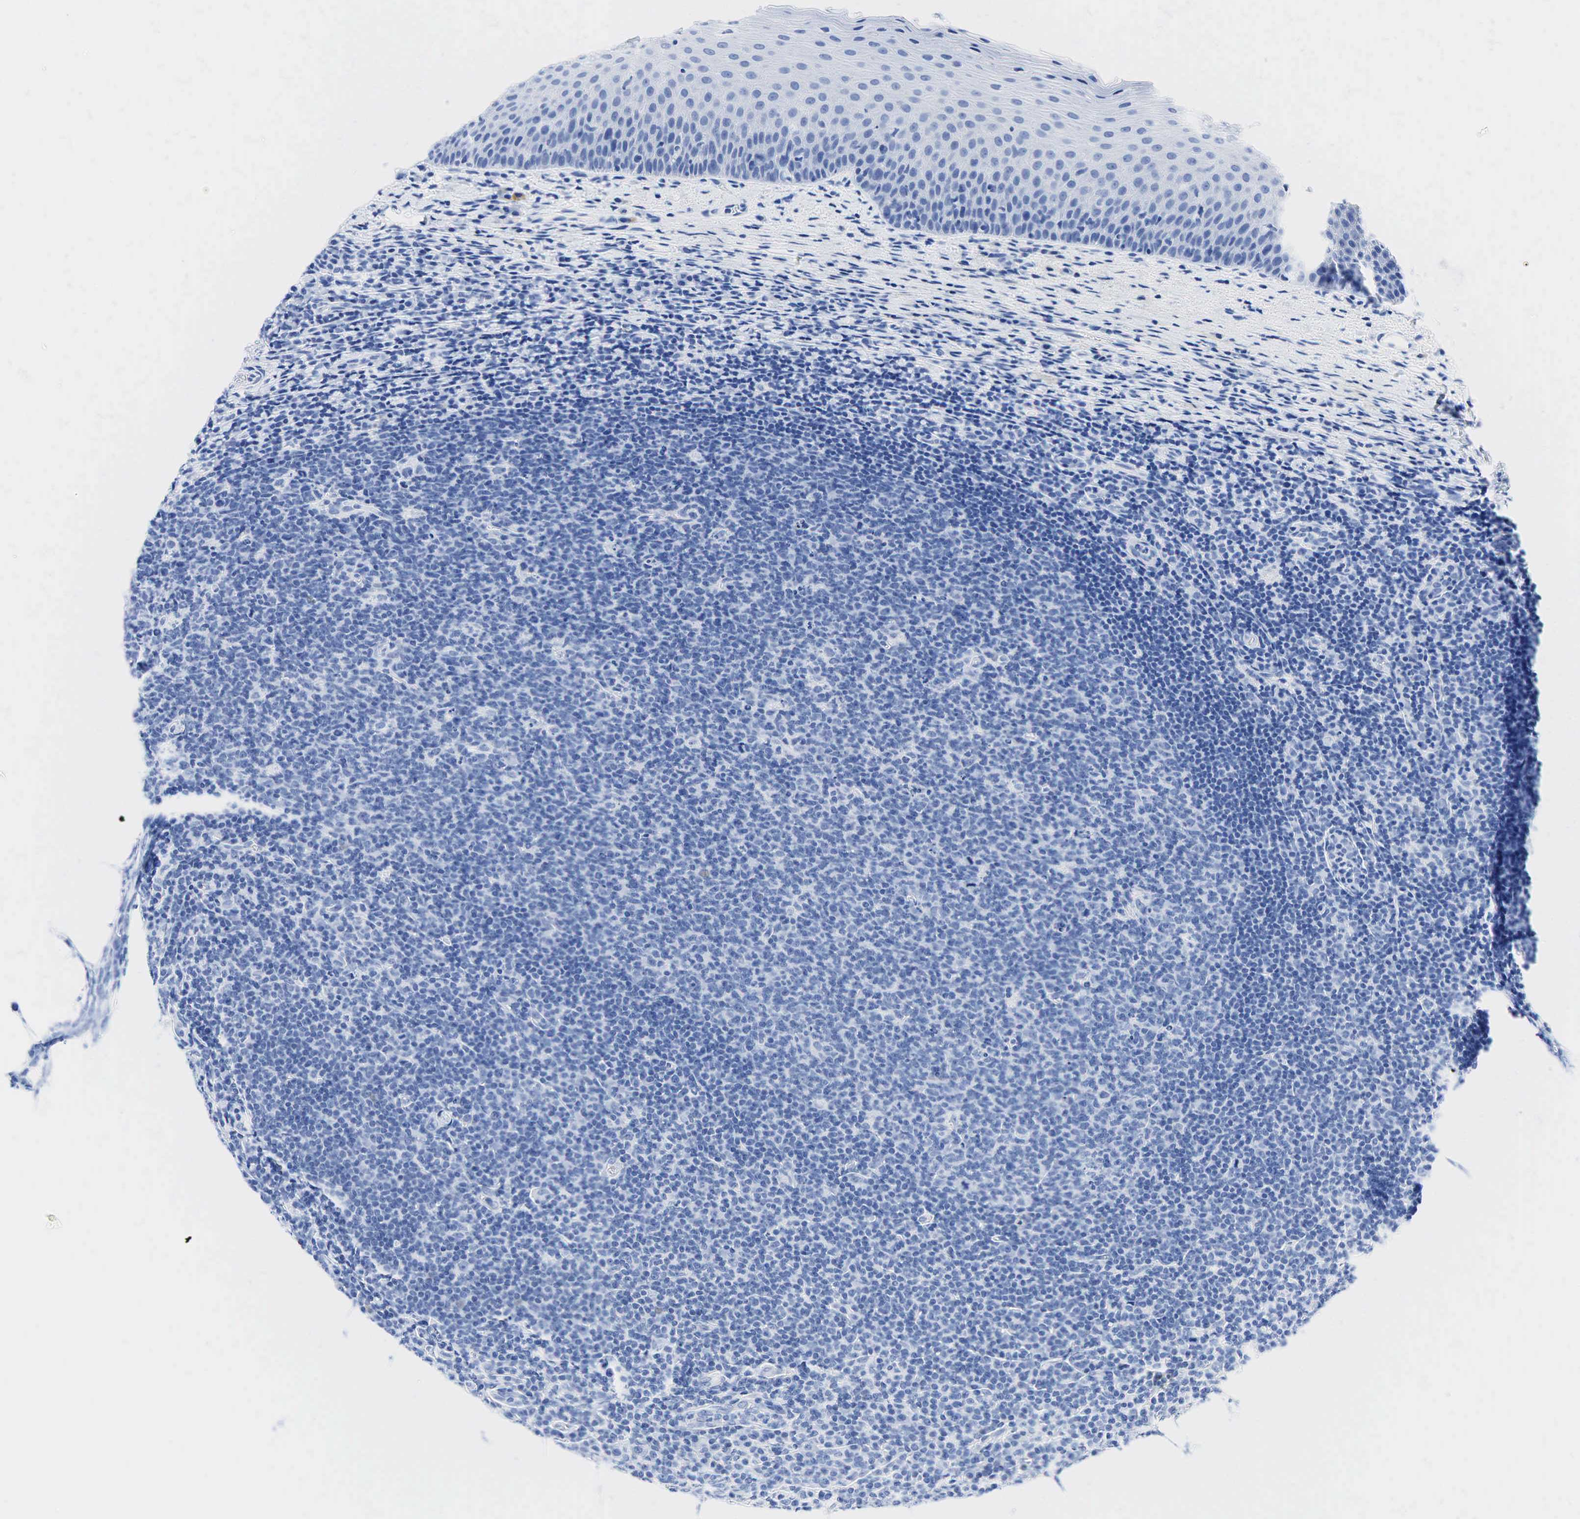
{"staining": {"intensity": "negative", "quantity": "none", "location": "none"}, "tissue": "tonsil", "cell_type": "Germinal center cells", "image_type": "normal", "snomed": [{"axis": "morphology", "description": "Normal tissue, NOS"}, {"axis": "topography", "description": "Tonsil"}], "caption": "Histopathology image shows no significant protein staining in germinal center cells of benign tonsil. (Brightfield microscopy of DAB IHC at high magnification).", "gene": "INHA", "patient": {"sex": "male", "age": 6}}